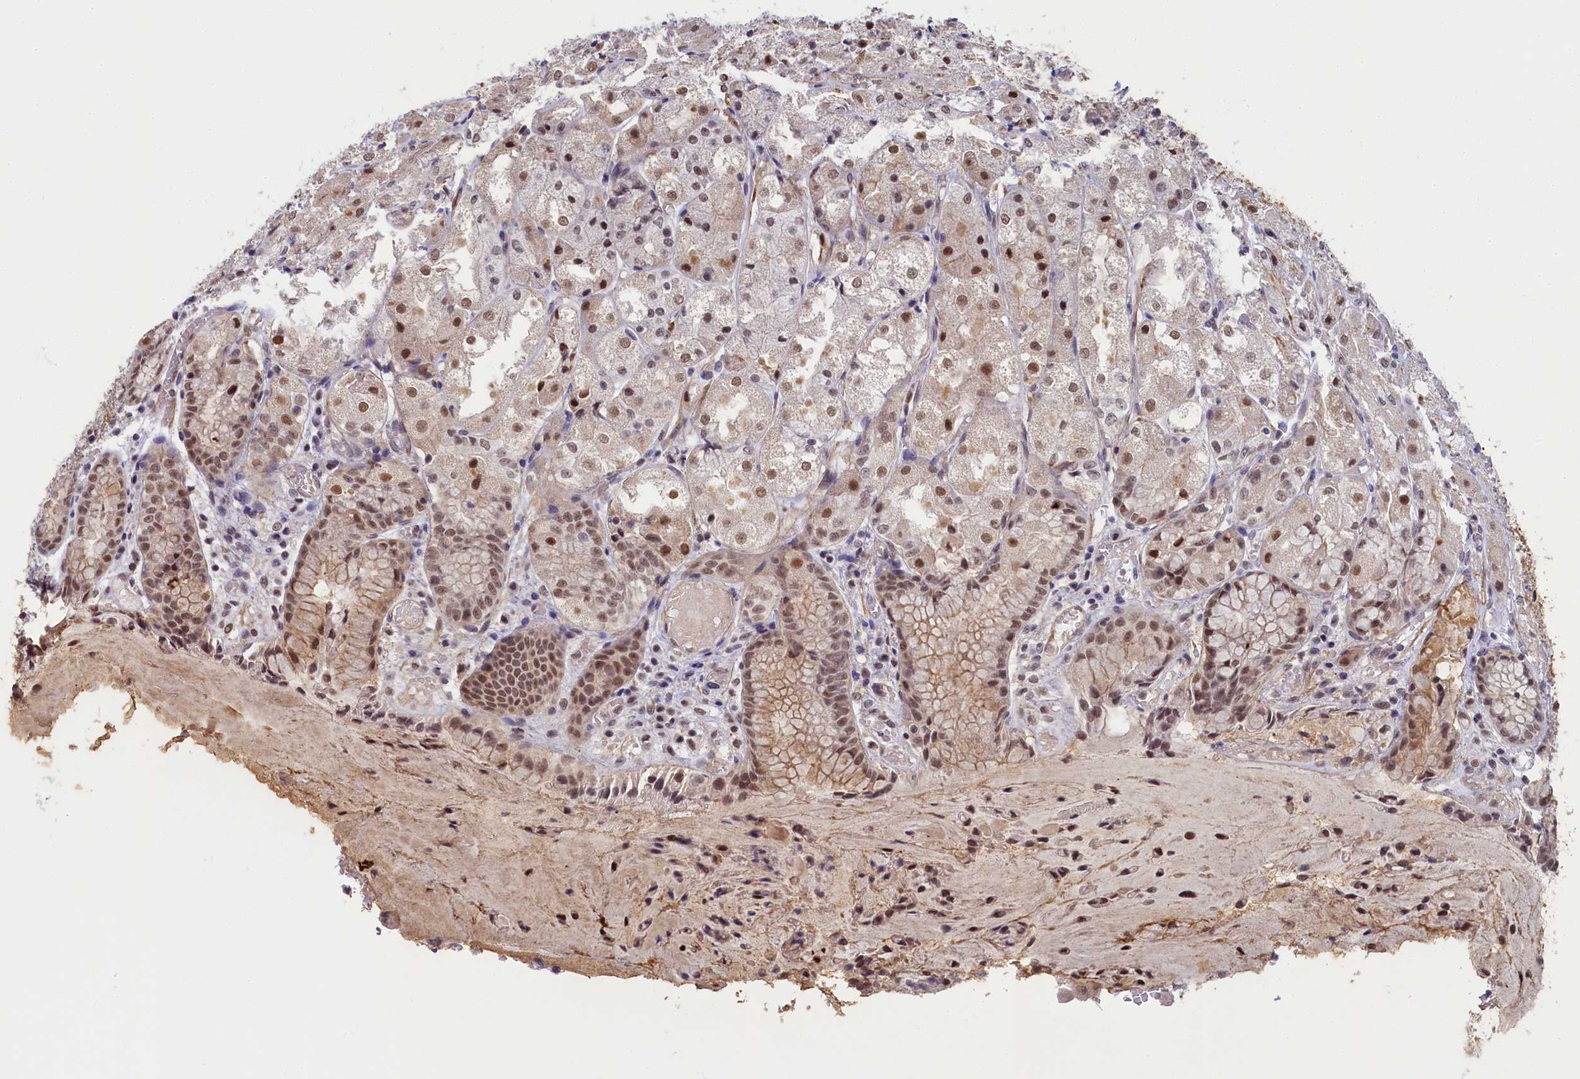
{"staining": {"intensity": "moderate", "quantity": "25%-75%", "location": "cytoplasmic/membranous,nuclear"}, "tissue": "stomach", "cell_type": "Glandular cells", "image_type": "normal", "snomed": [{"axis": "morphology", "description": "Normal tissue, NOS"}, {"axis": "topography", "description": "Stomach, upper"}], "caption": "This photomicrograph shows immunohistochemistry staining of normal human stomach, with medium moderate cytoplasmic/membranous,nuclear expression in about 25%-75% of glandular cells.", "gene": "INTS14", "patient": {"sex": "male", "age": 72}}